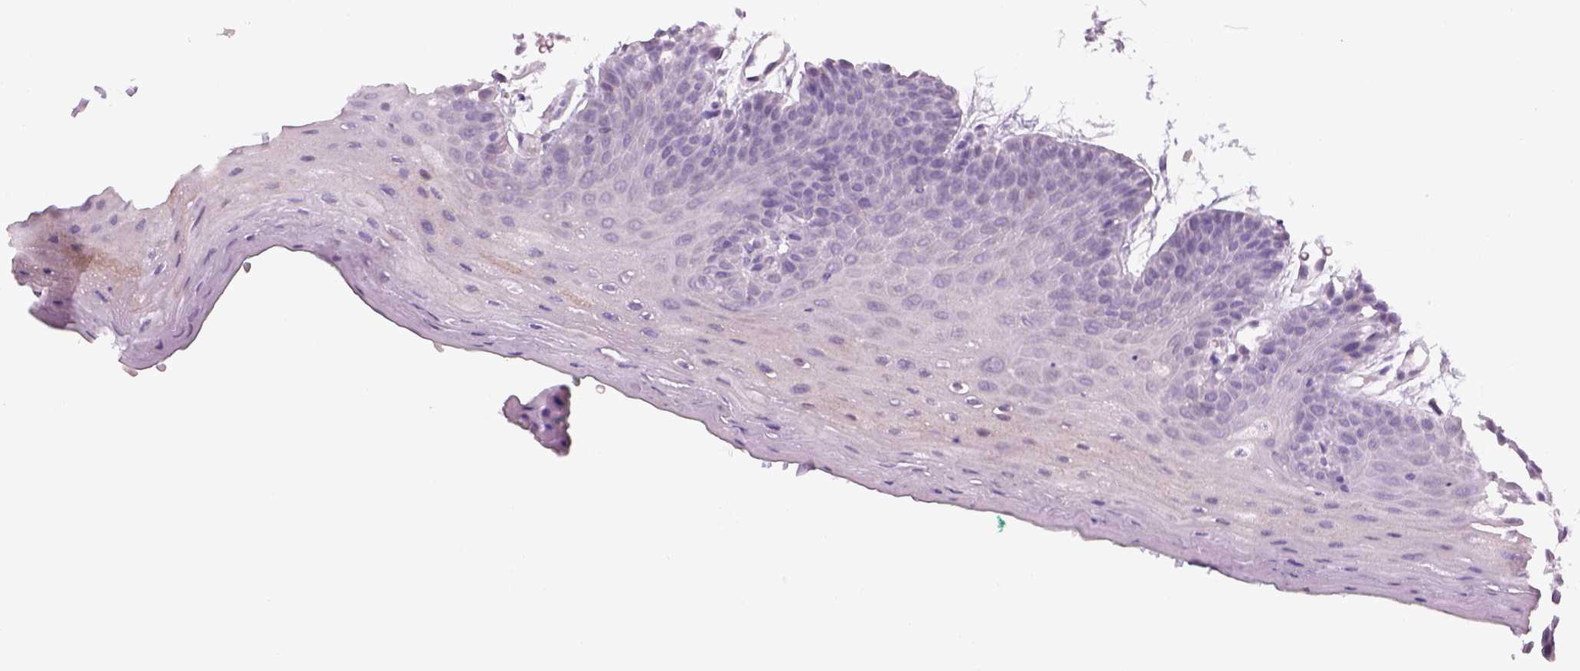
{"staining": {"intensity": "negative", "quantity": "none", "location": "none"}, "tissue": "oral mucosa", "cell_type": "Squamous epithelial cells", "image_type": "normal", "snomed": [{"axis": "morphology", "description": "Normal tissue, NOS"}, {"axis": "morphology", "description": "Squamous cell carcinoma, NOS"}, {"axis": "topography", "description": "Oral tissue"}, {"axis": "topography", "description": "Head-Neck"}], "caption": "High power microscopy histopathology image of an IHC micrograph of normal oral mucosa, revealing no significant expression in squamous epithelial cells. (DAB immunohistochemistry (IHC) with hematoxylin counter stain).", "gene": "GFI1B", "patient": {"sex": "female", "age": 50}}